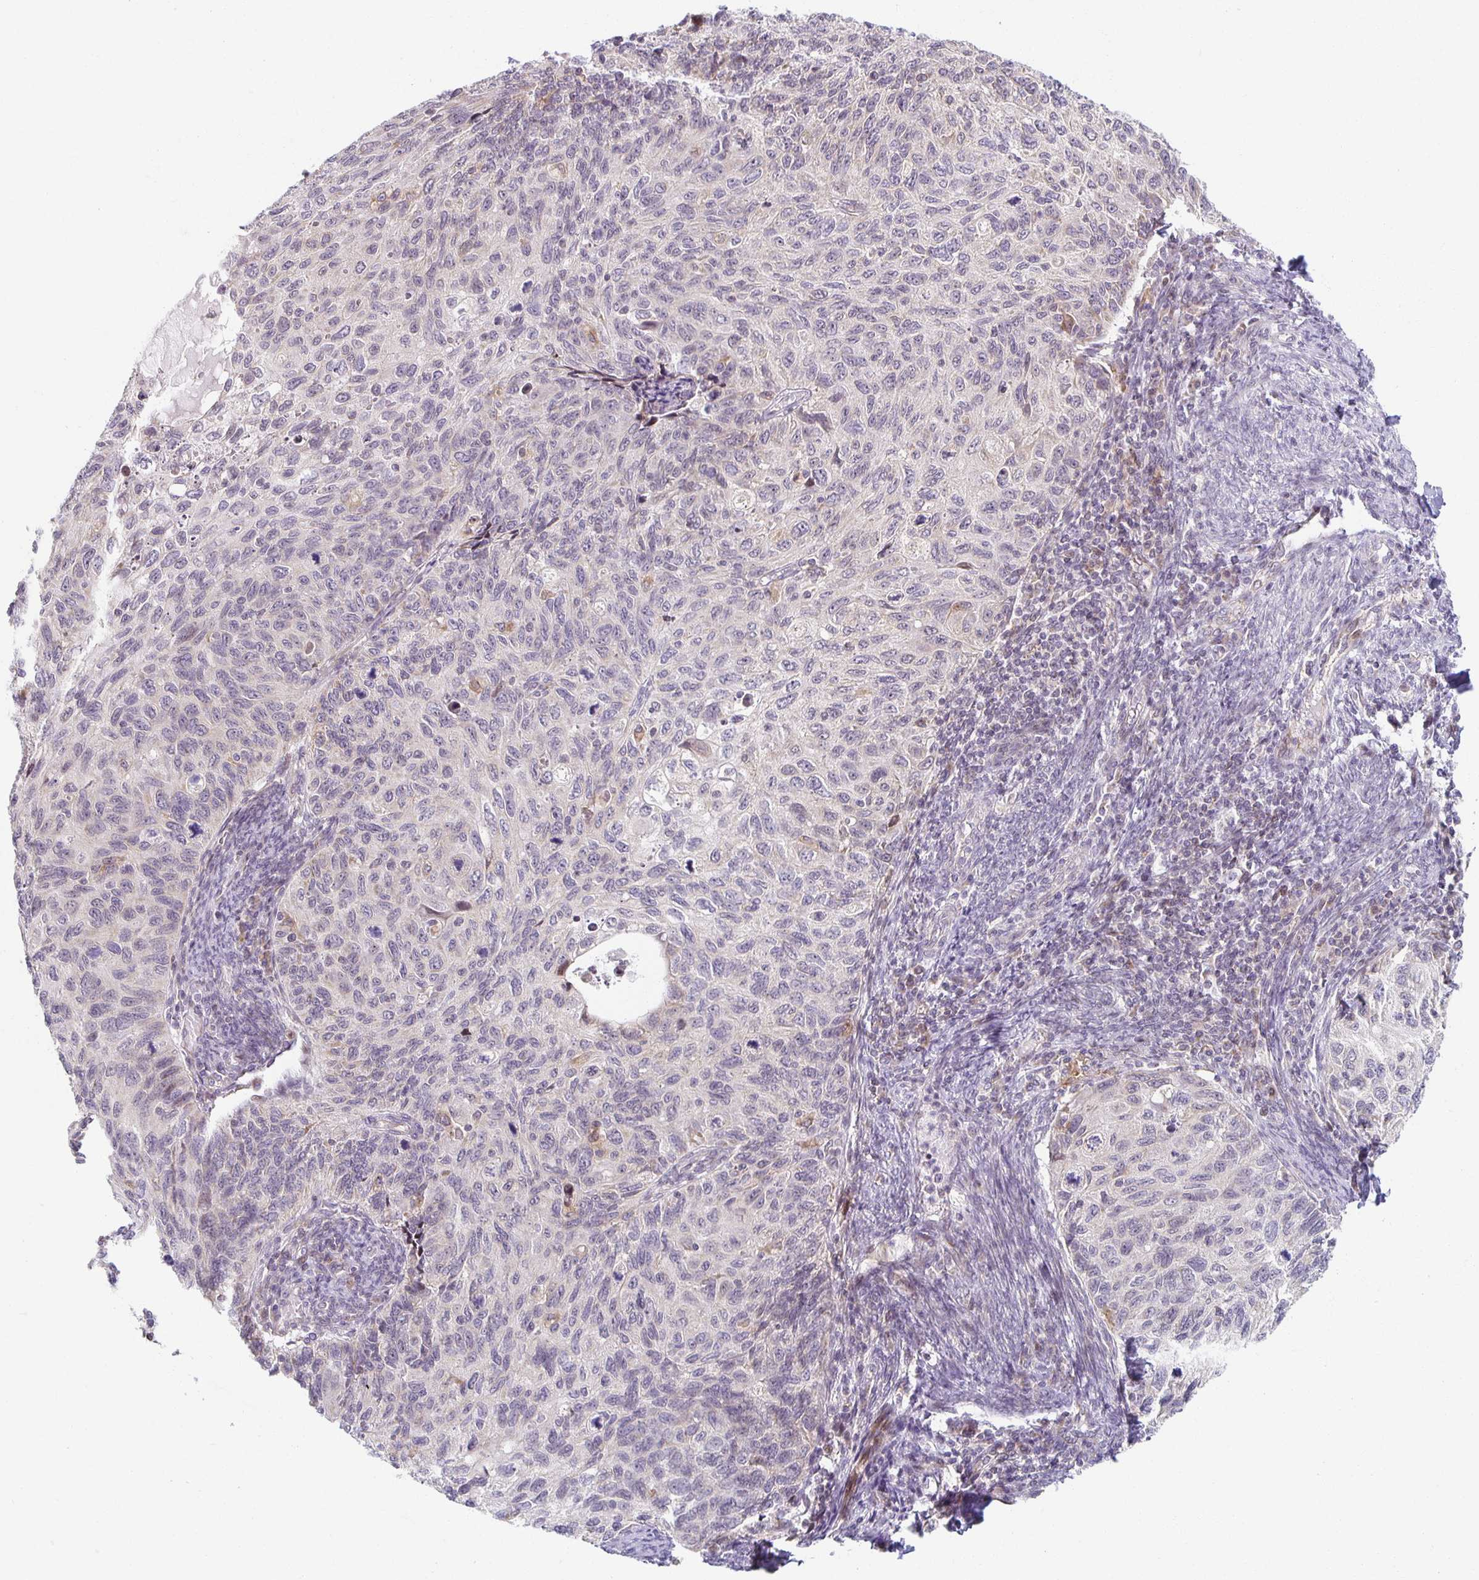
{"staining": {"intensity": "negative", "quantity": "none", "location": "none"}, "tissue": "cervical cancer", "cell_type": "Tumor cells", "image_type": "cancer", "snomed": [{"axis": "morphology", "description": "Squamous cell carcinoma, NOS"}, {"axis": "topography", "description": "Cervix"}], "caption": "Immunohistochemical staining of cervical cancer exhibits no significant positivity in tumor cells.", "gene": "HCFC1R1", "patient": {"sex": "female", "age": 70}}